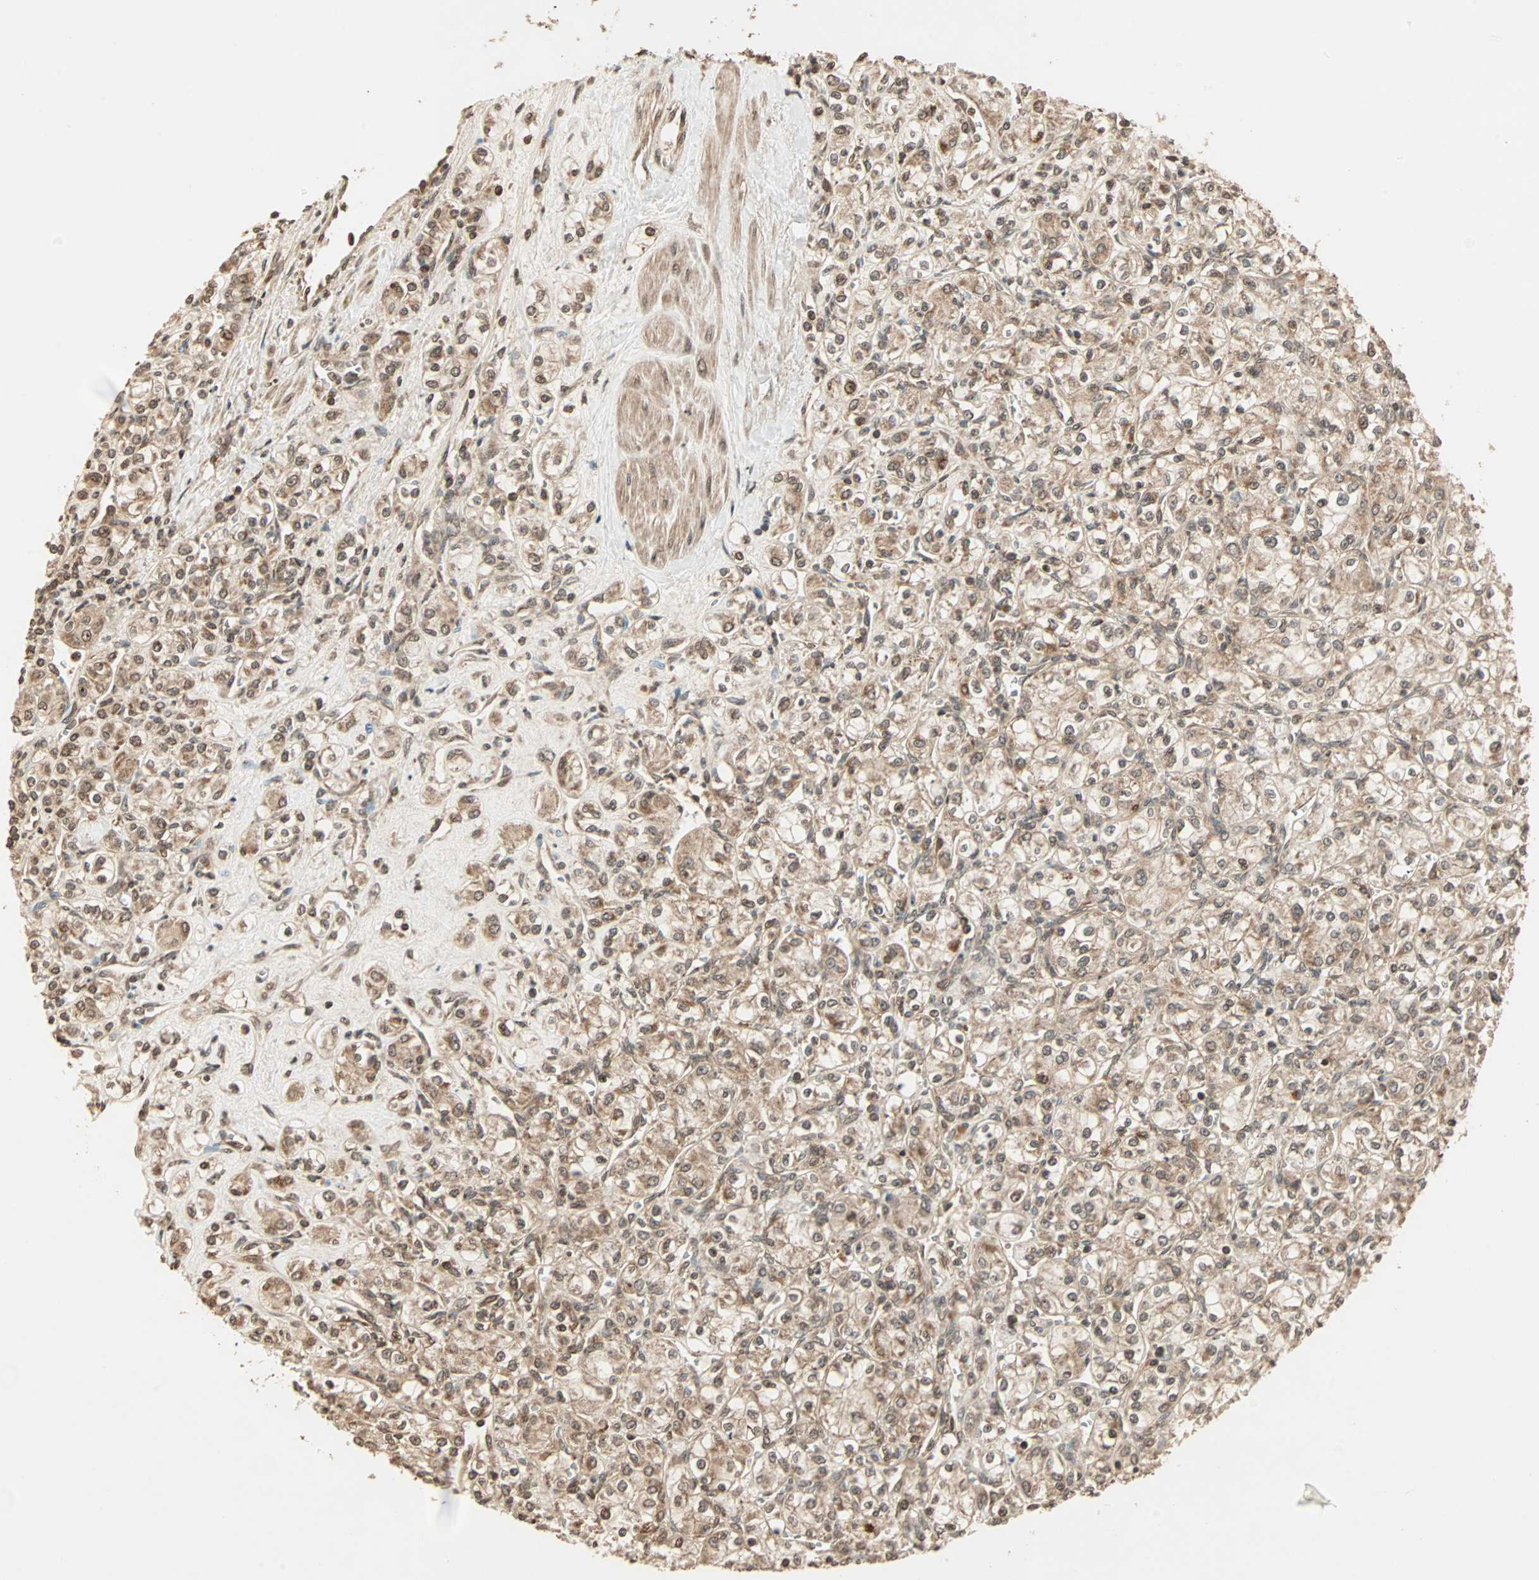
{"staining": {"intensity": "moderate", "quantity": ">75%", "location": "cytoplasmic/membranous"}, "tissue": "renal cancer", "cell_type": "Tumor cells", "image_type": "cancer", "snomed": [{"axis": "morphology", "description": "Adenocarcinoma, NOS"}, {"axis": "topography", "description": "Kidney"}], "caption": "IHC (DAB (3,3'-diaminobenzidine)) staining of human adenocarcinoma (renal) exhibits moderate cytoplasmic/membranous protein staining in about >75% of tumor cells.", "gene": "RFFL", "patient": {"sex": "male", "age": 77}}